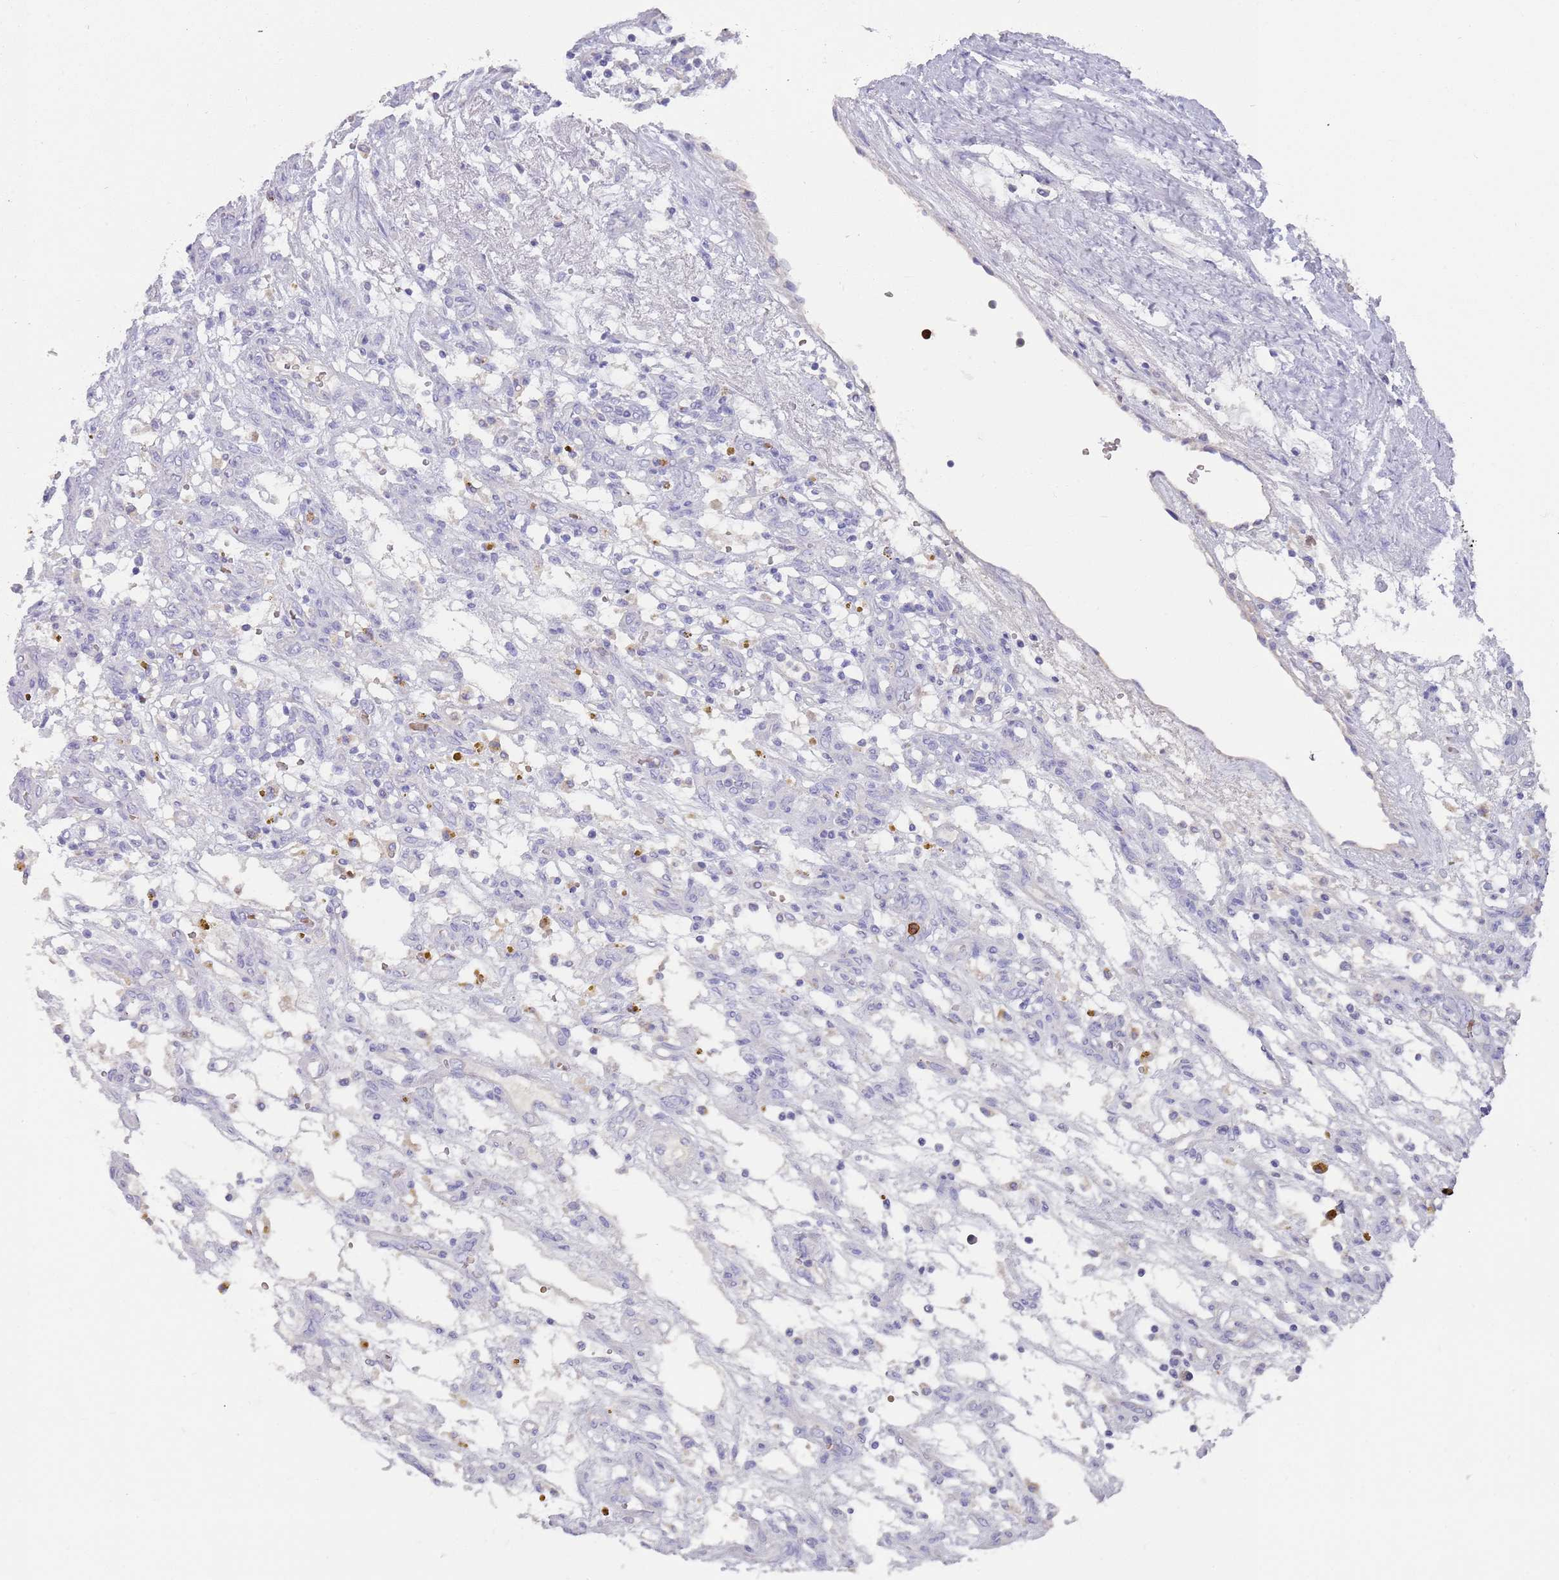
{"staining": {"intensity": "negative", "quantity": "none", "location": "none"}, "tissue": "renal cancer", "cell_type": "Tumor cells", "image_type": "cancer", "snomed": [{"axis": "morphology", "description": "Adenocarcinoma, NOS"}, {"axis": "topography", "description": "Kidney"}], "caption": "Tumor cells show no significant protein staining in renal cancer (adenocarcinoma).", "gene": "TMEM251", "patient": {"sex": "female", "age": 57}}